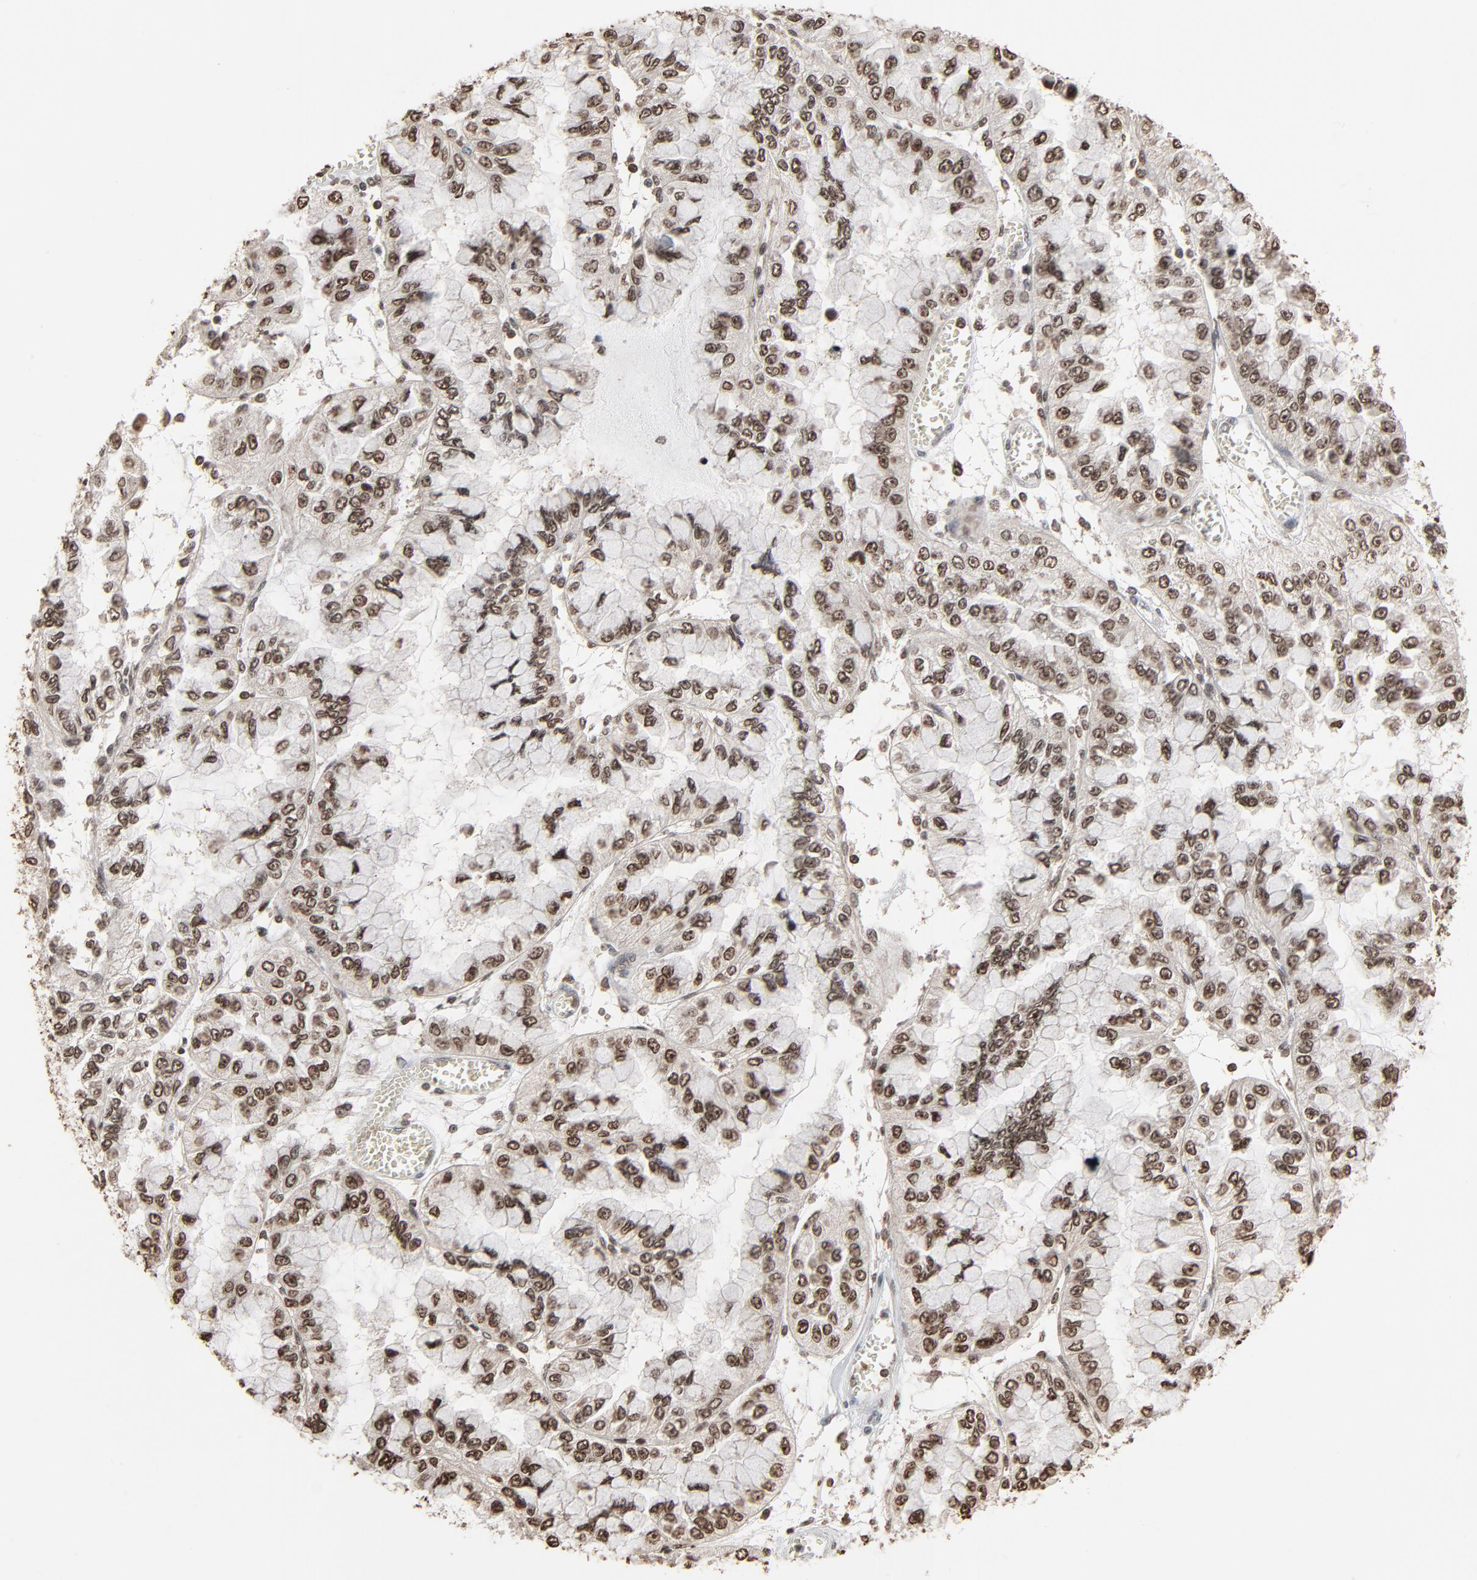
{"staining": {"intensity": "moderate", "quantity": ">75%", "location": "nuclear"}, "tissue": "liver cancer", "cell_type": "Tumor cells", "image_type": "cancer", "snomed": [{"axis": "morphology", "description": "Cholangiocarcinoma"}, {"axis": "topography", "description": "Liver"}], "caption": "A brown stain highlights moderate nuclear expression of a protein in liver cancer tumor cells.", "gene": "RPS6KA3", "patient": {"sex": "female", "age": 79}}